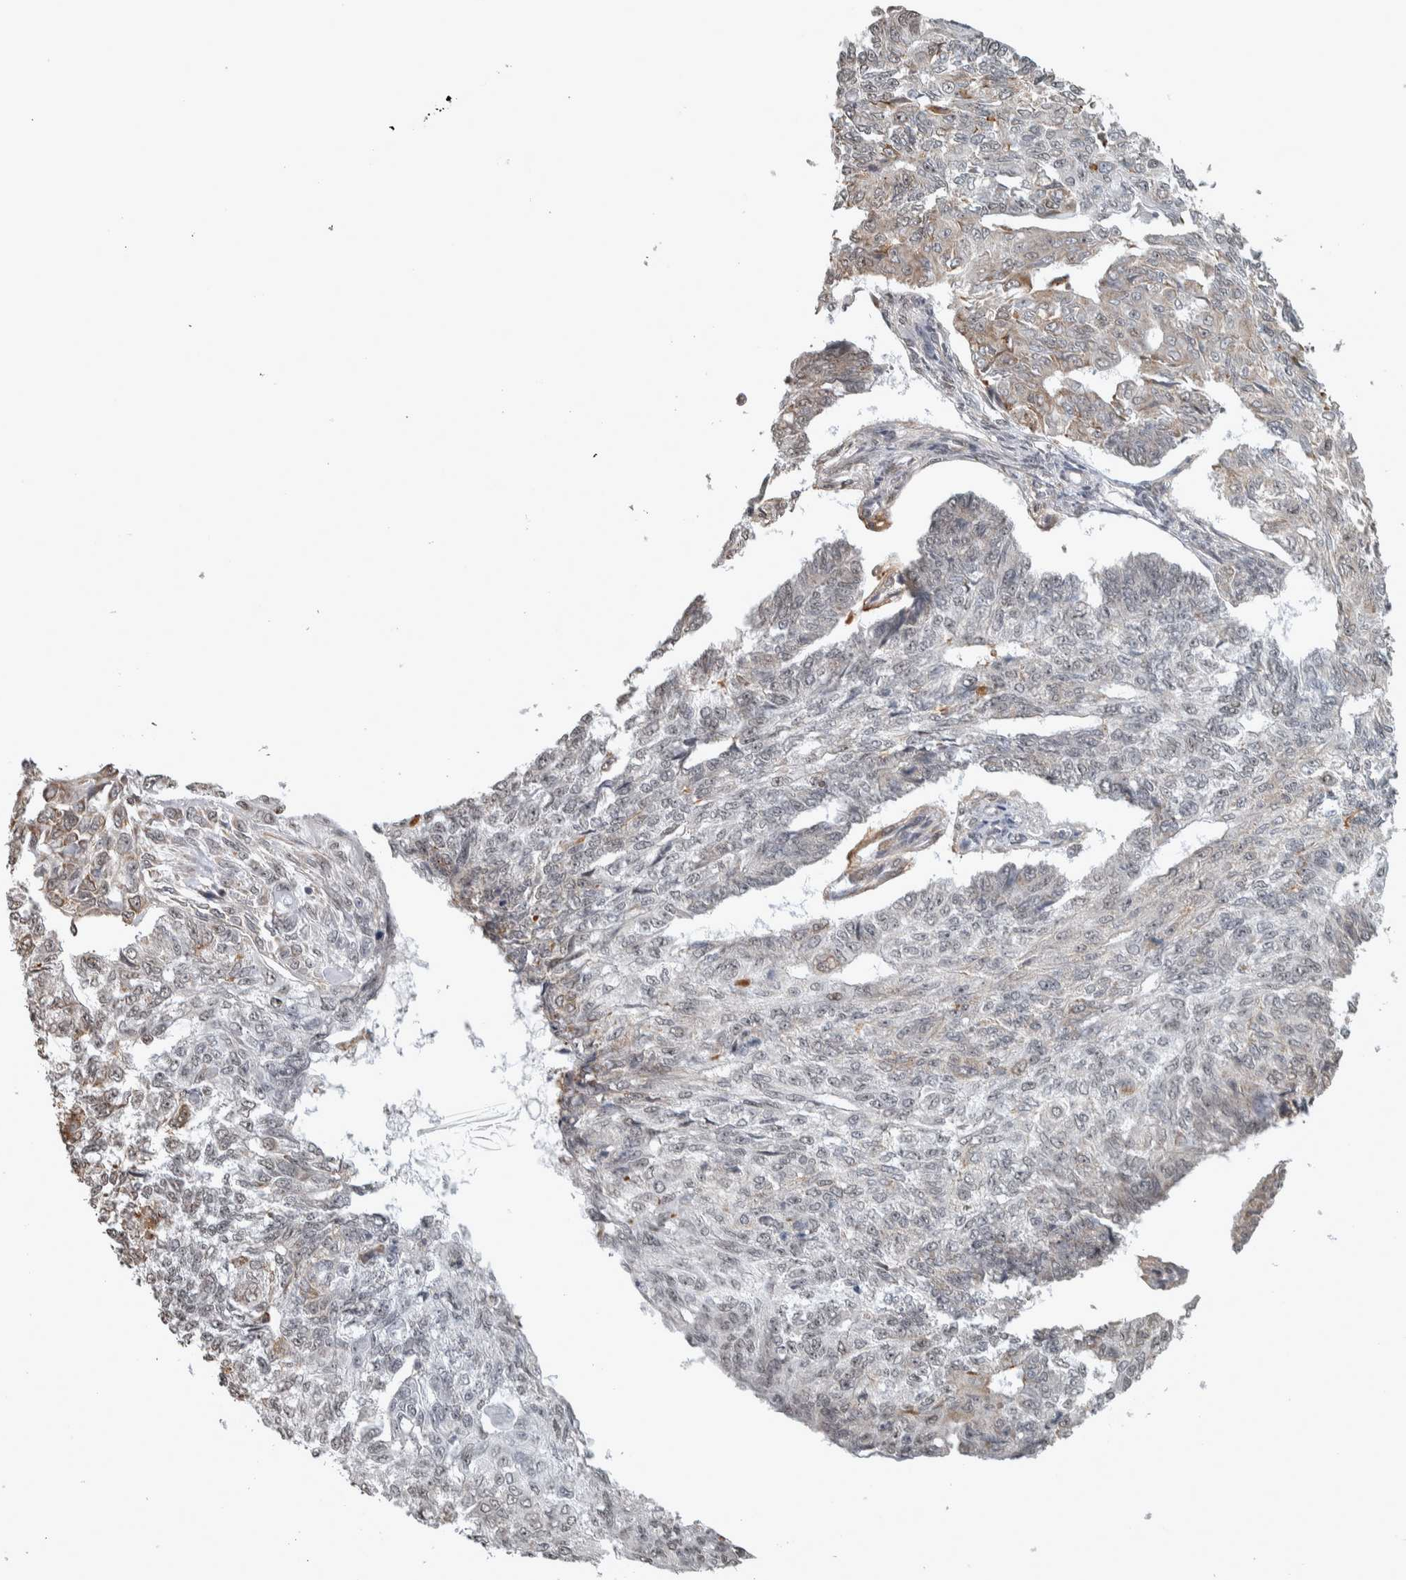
{"staining": {"intensity": "weak", "quantity": "<25%", "location": "nuclear"}, "tissue": "endometrial cancer", "cell_type": "Tumor cells", "image_type": "cancer", "snomed": [{"axis": "morphology", "description": "Adenocarcinoma, NOS"}, {"axis": "topography", "description": "Endometrium"}], "caption": "A micrograph of human endometrial cancer is negative for staining in tumor cells.", "gene": "DDX42", "patient": {"sex": "female", "age": 32}}